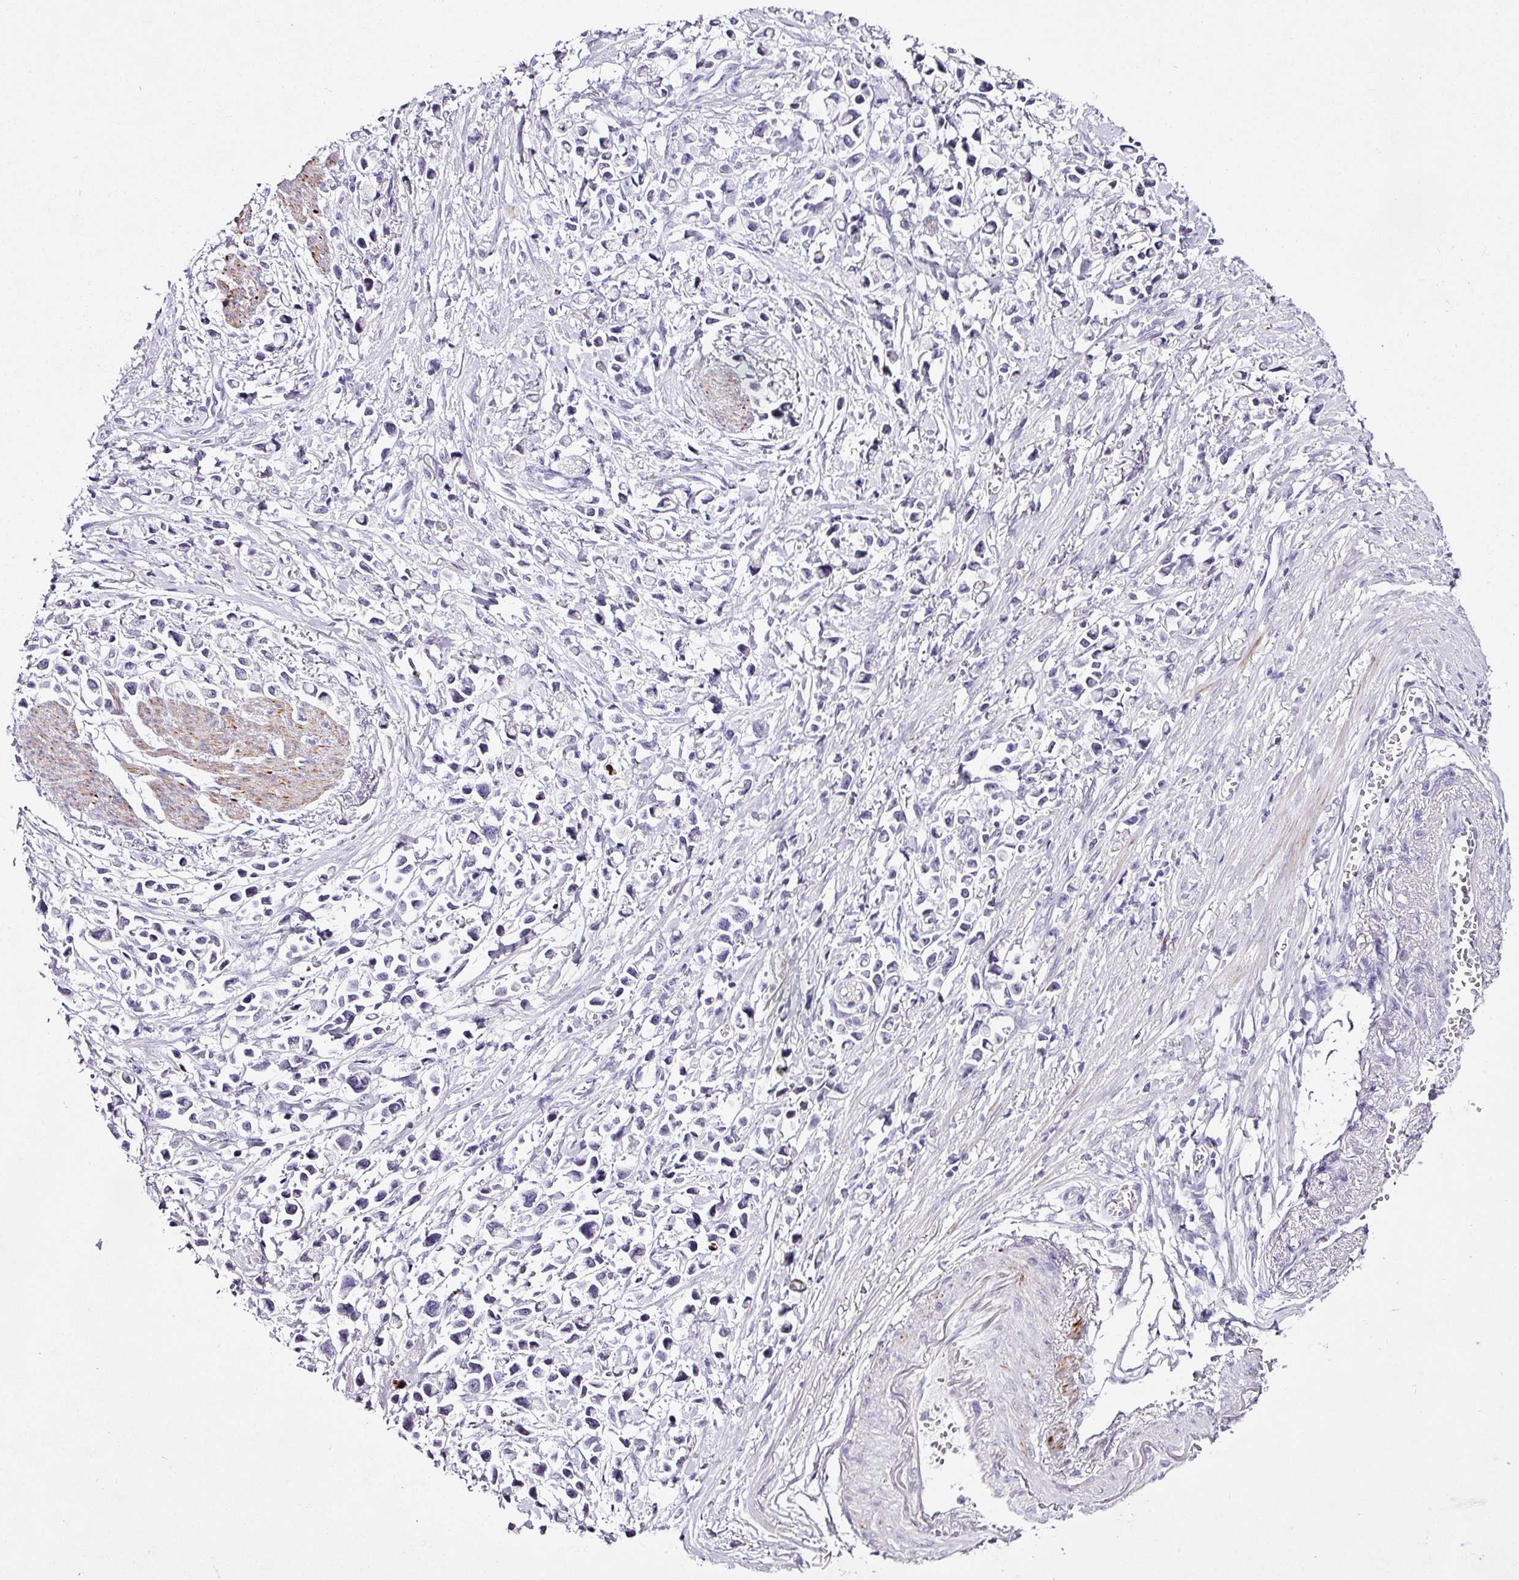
{"staining": {"intensity": "negative", "quantity": "none", "location": "none"}, "tissue": "stomach cancer", "cell_type": "Tumor cells", "image_type": "cancer", "snomed": [{"axis": "morphology", "description": "Adenocarcinoma, NOS"}, {"axis": "topography", "description": "Stomach"}], "caption": "Immunohistochemistry of stomach cancer (adenocarcinoma) demonstrates no staining in tumor cells.", "gene": "TRA2A", "patient": {"sex": "female", "age": 81}}